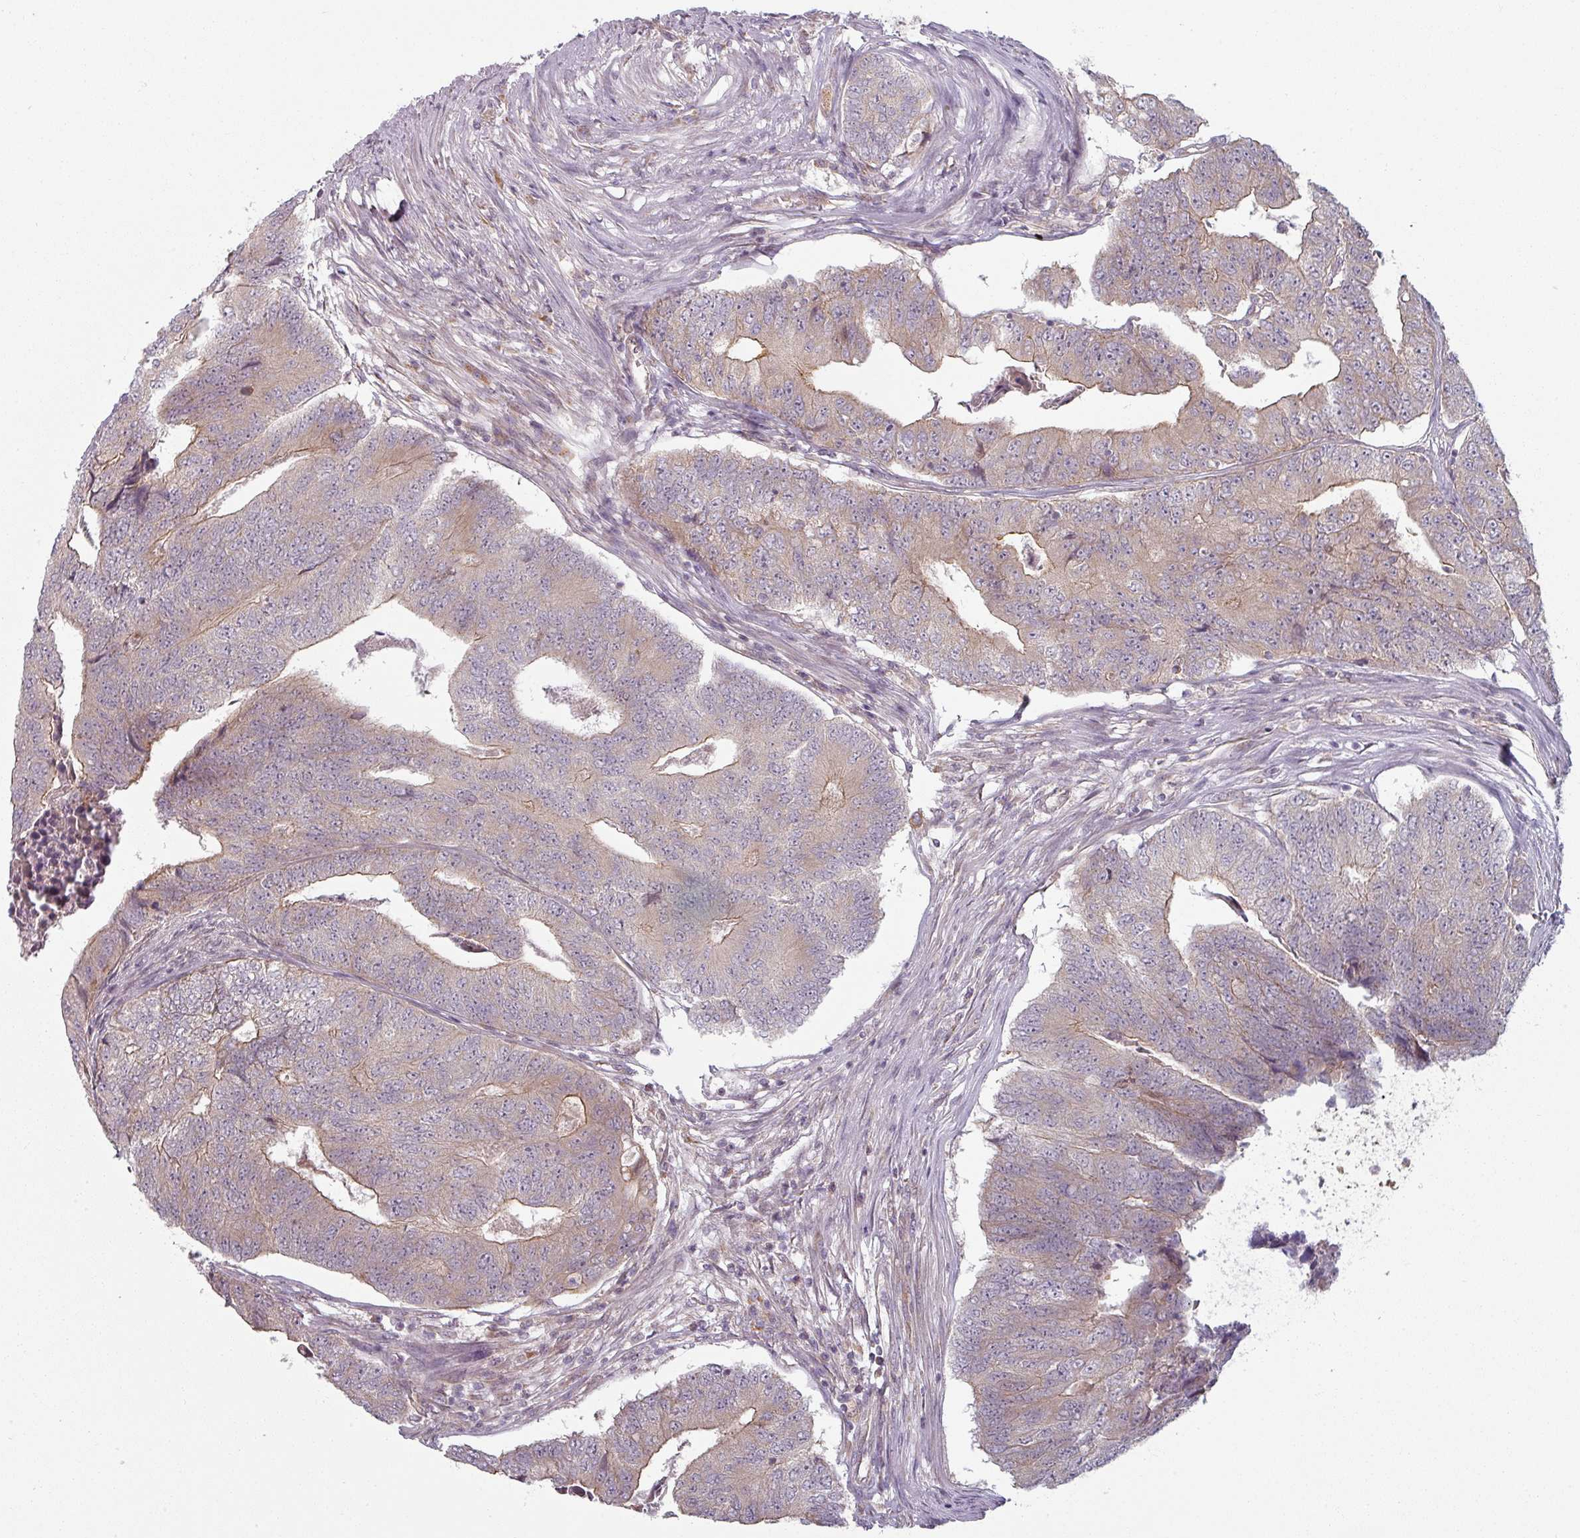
{"staining": {"intensity": "weak", "quantity": "<25%", "location": "cytoplasmic/membranous"}, "tissue": "colorectal cancer", "cell_type": "Tumor cells", "image_type": "cancer", "snomed": [{"axis": "morphology", "description": "Adenocarcinoma, NOS"}, {"axis": "topography", "description": "Colon"}], "caption": "Image shows no protein positivity in tumor cells of adenocarcinoma (colorectal) tissue.", "gene": "PLEKHJ1", "patient": {"sex": "female", "age": 67}}